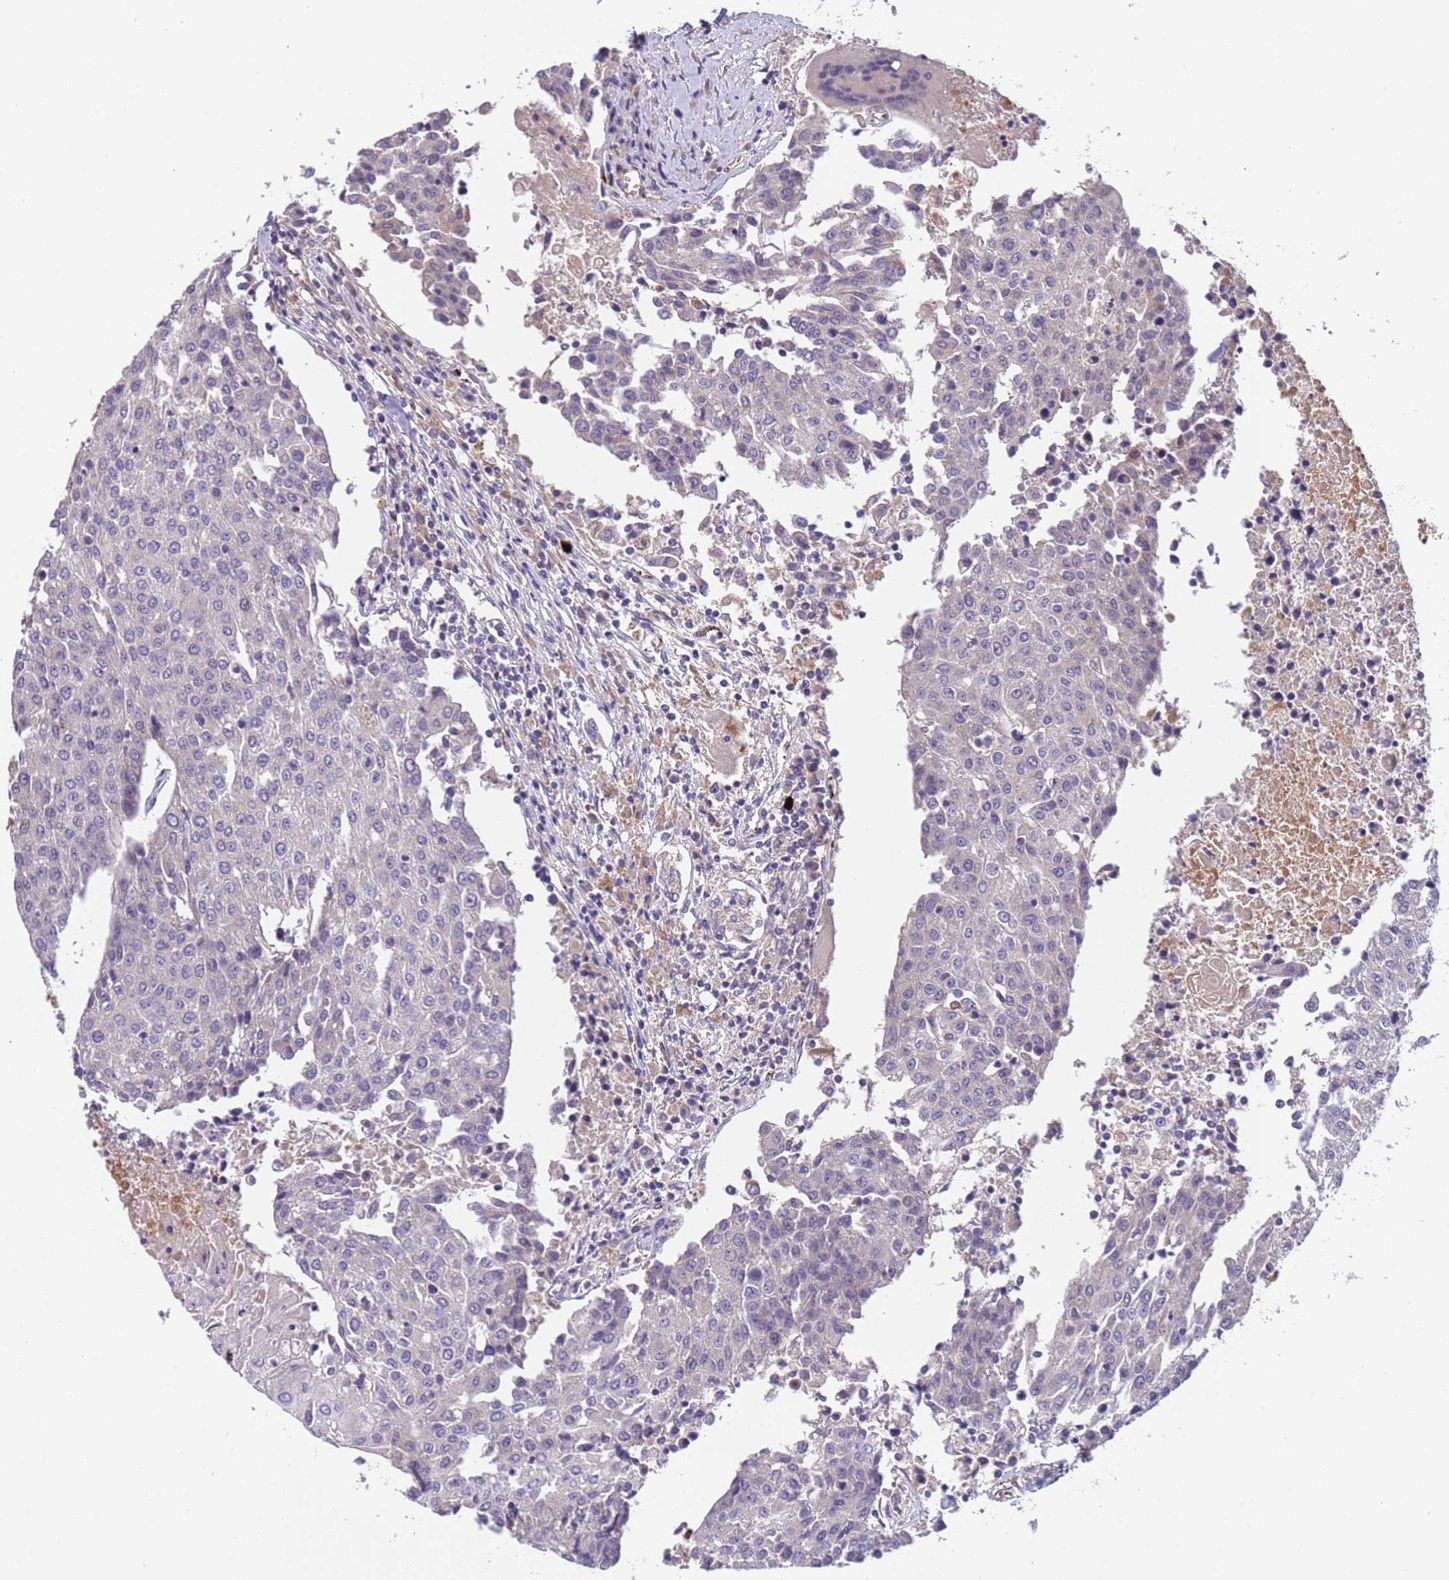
{"staining": {"intensity": "negative", "quantity": "none", "location": "none"}, "tissue": "urothelial cancer", "cell_type": "Tumor cells", "image_type": "cancer", "snomed": [{"axis": "morphology", "description": "Urothelial carcinoma, High grade"}, {"axis": "topography", "description": "Urinary bladder"}], "caption": "Immunohistochemistry photomicrograph of human urothelial carcinoma (high-grade) stained for a protein (brown), which reveals no positivity in tumor cells.", "gene": "ZNF248", "patient": {"sex": "female", "age": 85}}